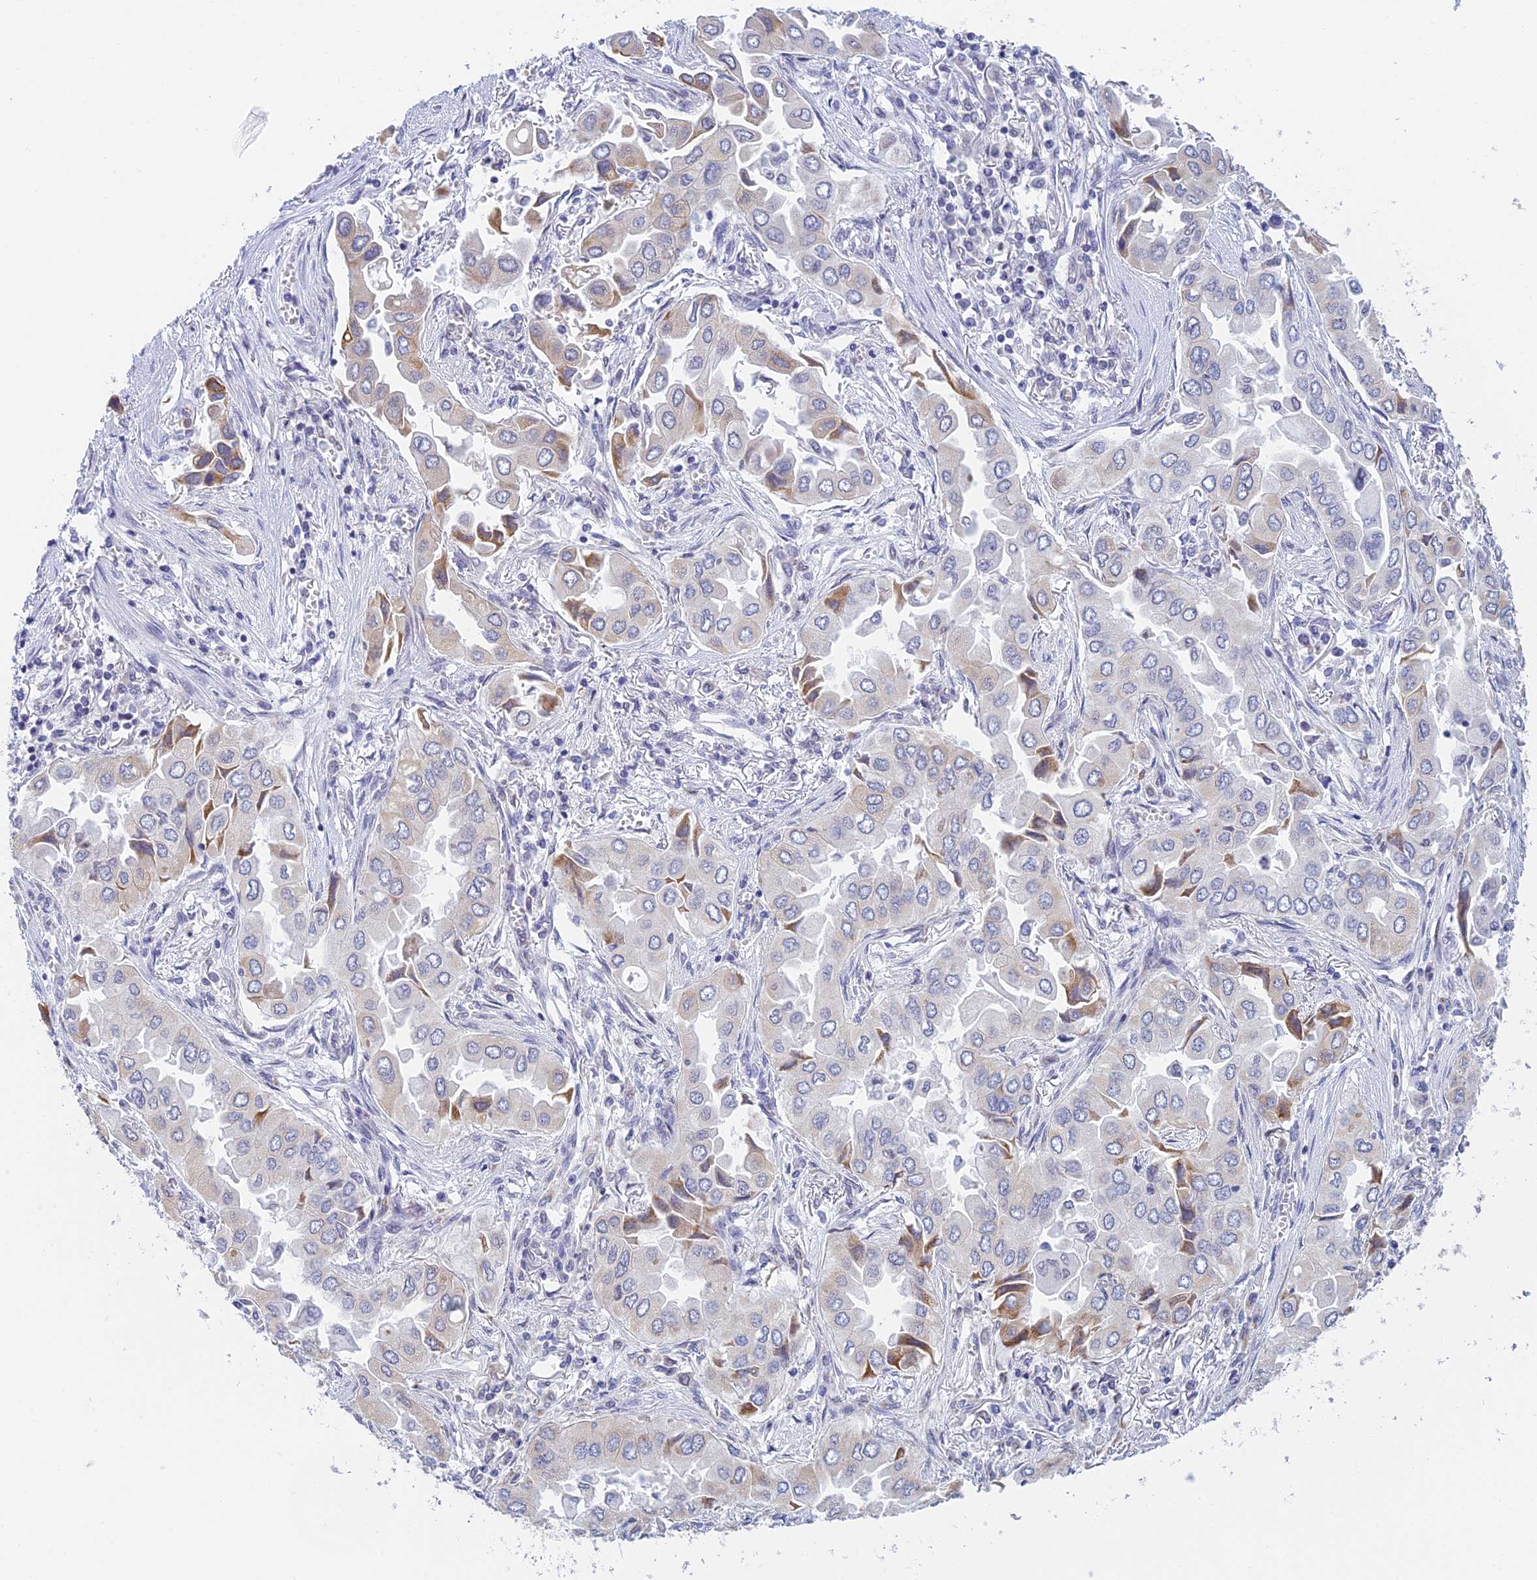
{"staining": {"intensity": "moderate", "quantity": "<25%", "location": "cytoplasmic/membranous"}, "tissue": "lung cancer", "cell_type": "Tumor cells", "image_type": "cancer", "snomed": [{"axis": "morphology", "description": "Adenocarcinoma, NOS"}, {"axis": "topography", "description": "Lung"}], "caption": "High-magnification brightfield microscopy of lung cancer (adenocarcinoma) stained with DAB (3,3'-diaminobenzidine) (brown) and counterstained with hematoxylin (blue). tumor cells exhibit moderate cytoplasmic/membranous expression is present in about<25% of cells.", "gene": "REXO5", "patient": {"sex": "female", "age": 76}}